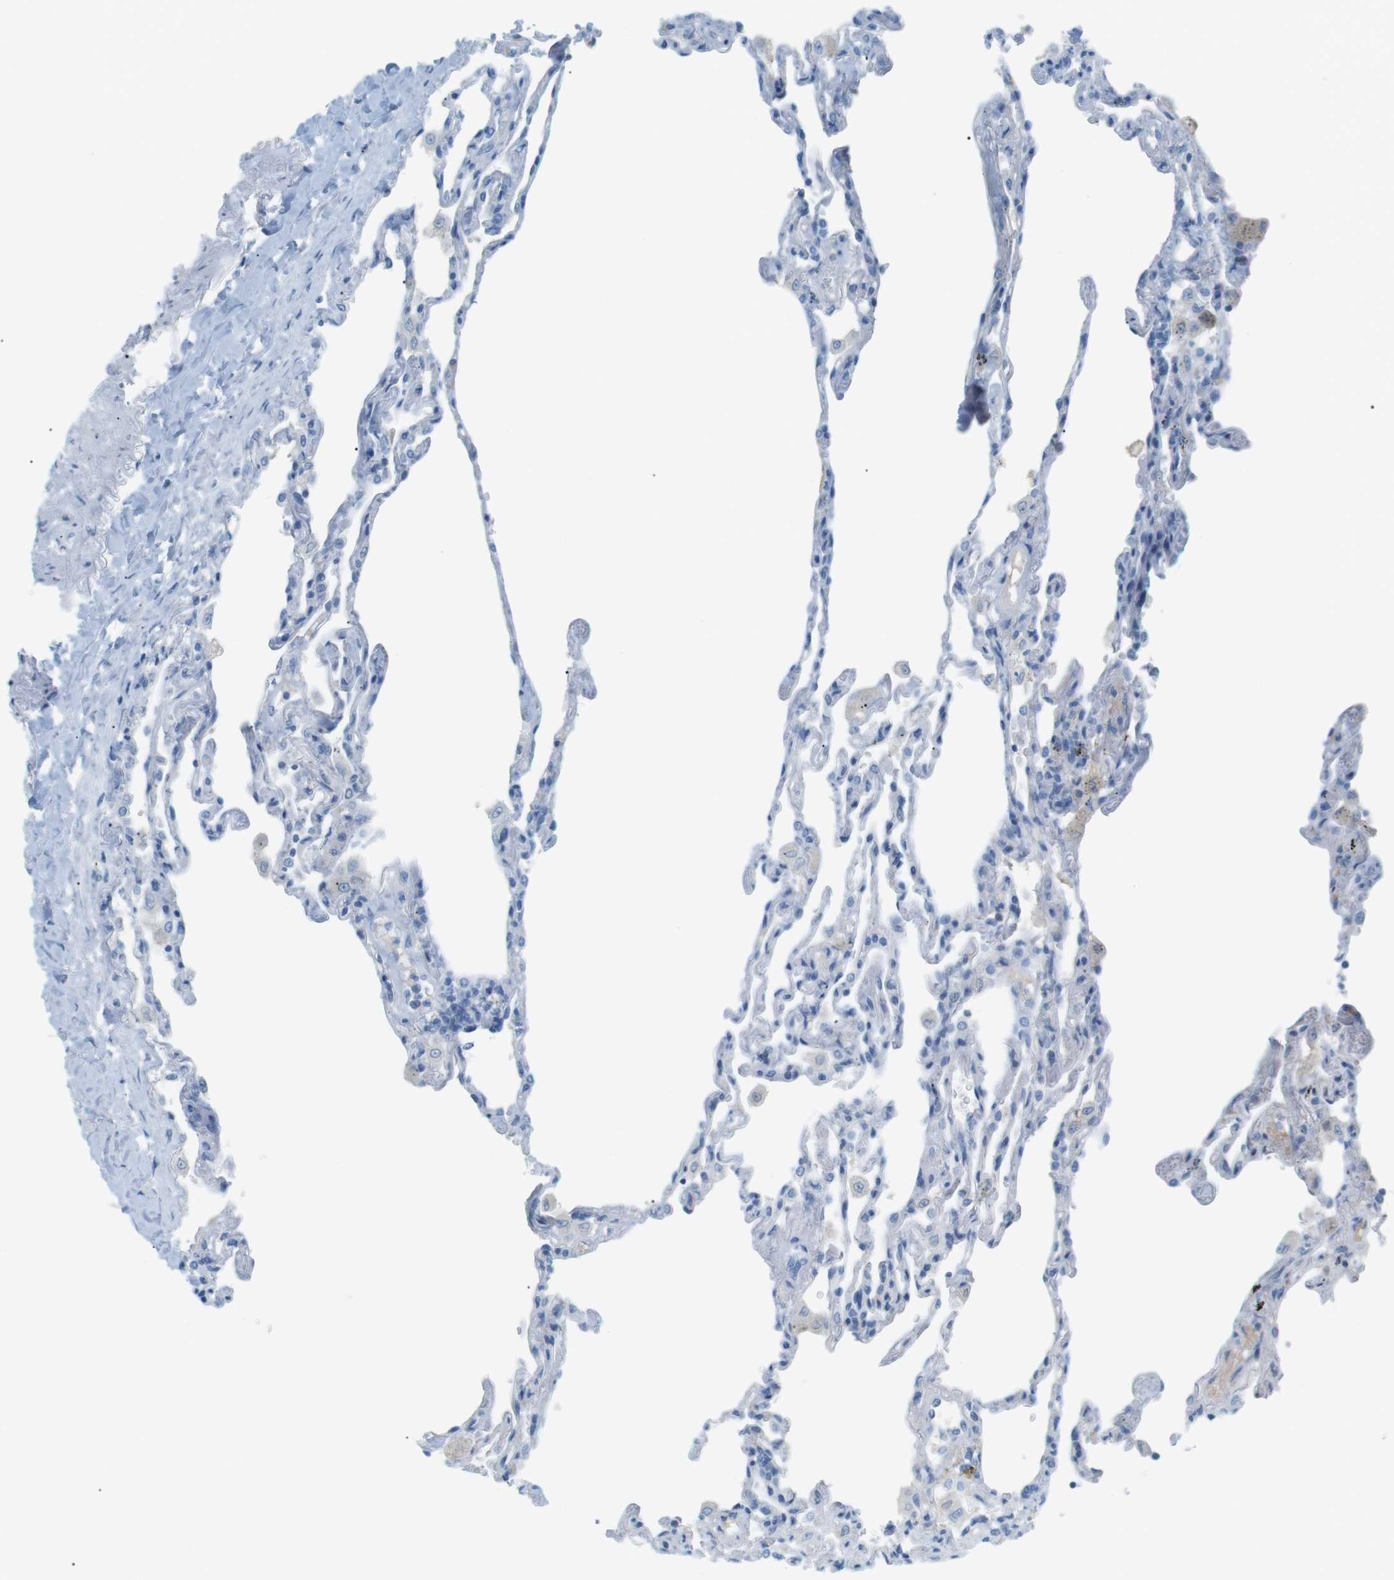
{"staining": {"intensity": "negative", "quantity": "none", "location": "none"}, "tissue": "lung", "cell_type": "Alveolar cells", "image_type": "normal", "snomed": [{"axis": "morphology", "description": "Normal tissue, NOS"}, {"axis": "topography", "description": "Lung"}], "caption": "Immunohistochemistry image of normal human lung stained for a protein (brown), which demonstrates no staining in alveolar cells.", "gene": "AZGP1", "patient": {"sex": "male", "age": 59}}